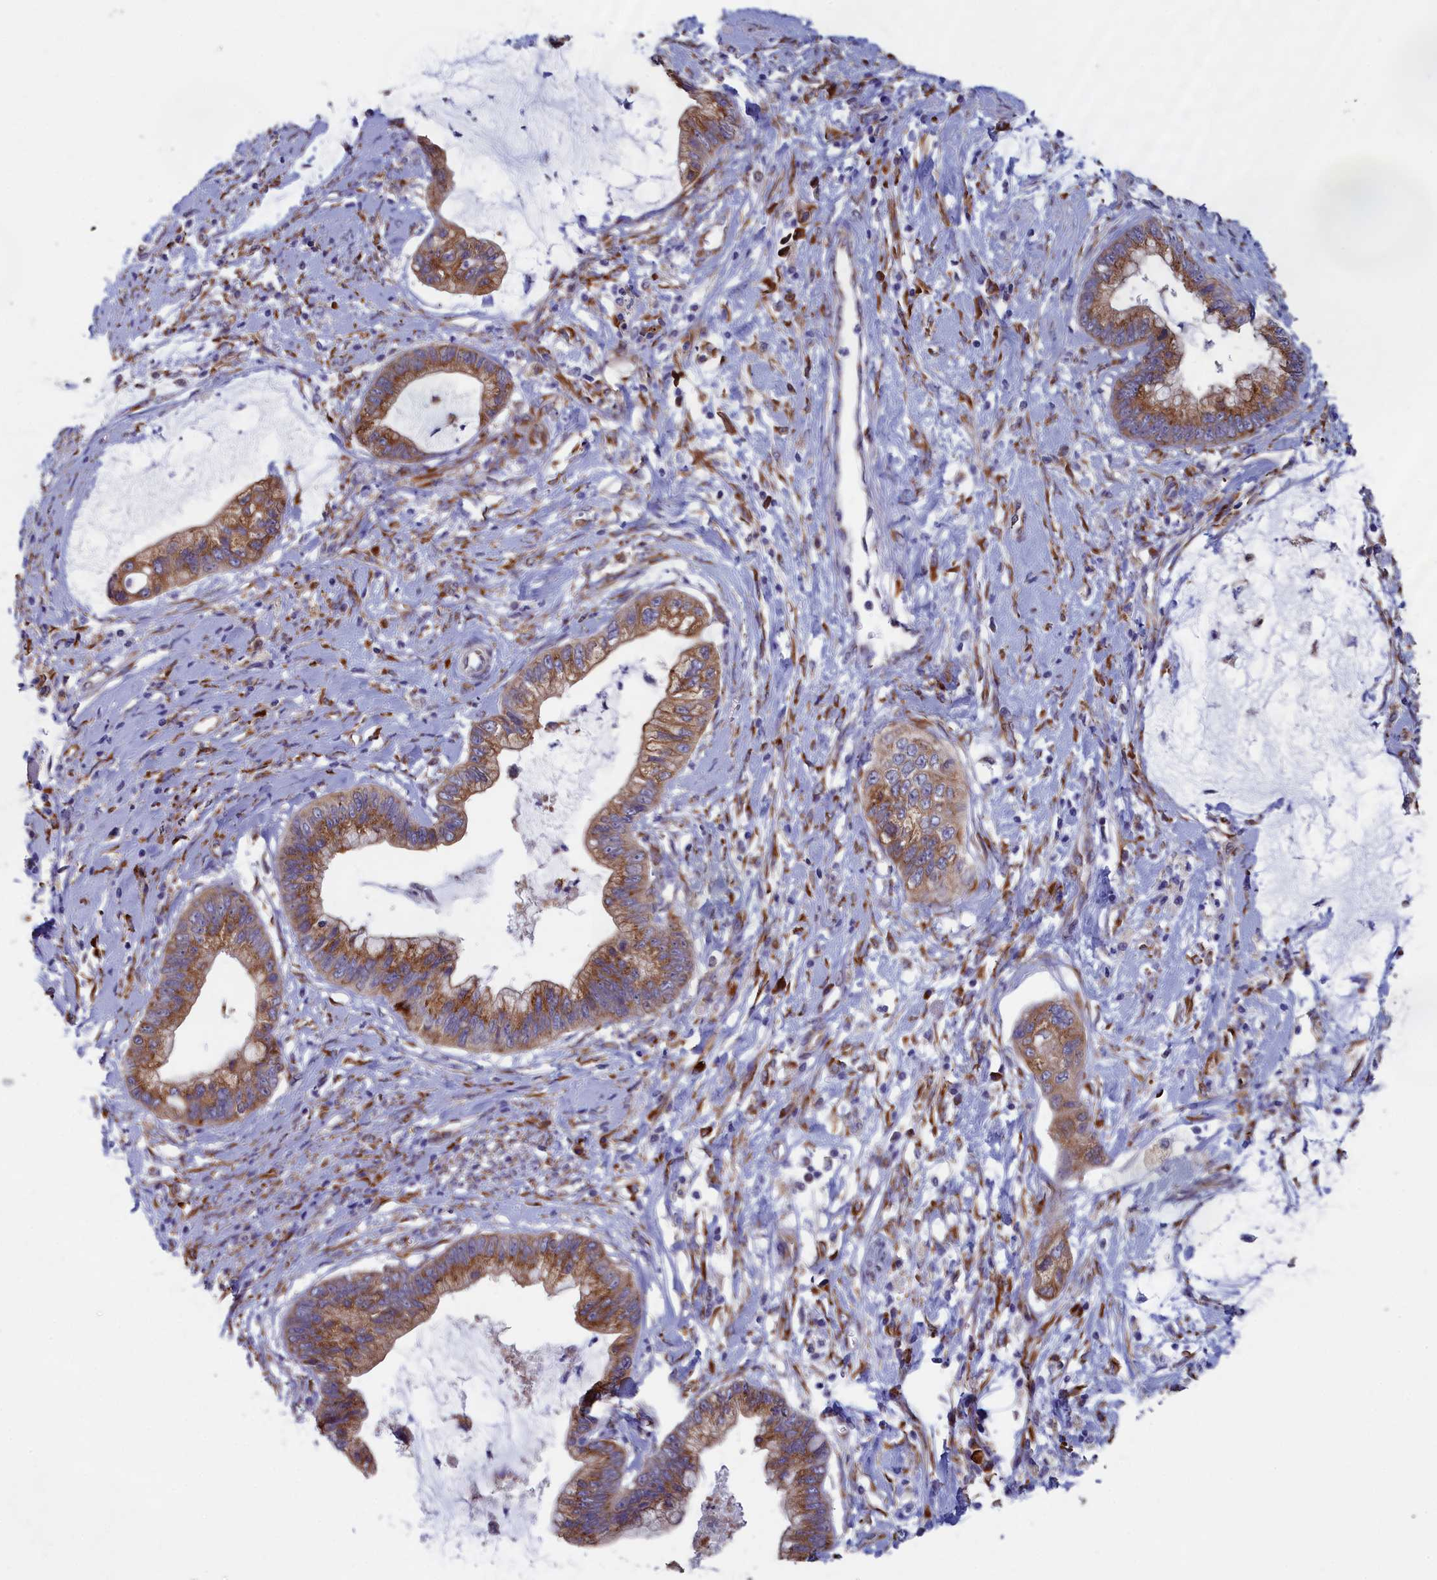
{"staining": {"intensity": "moderate", "quantity": ">75%", "location": "cytoplasmic/membranous"}, "tissue": "cervical cancer", "cell_type": "Tumor cells", "image_type": "cancer", "snomed": [{"axis": "morphology", "description": "Adenocarcinoma, NOS"}, {"axis": "topography", "description": "Cervix"}], "caption": "The immunohistochemical stain shows moderate cytoplasmic/membranous expression in tumor cells of cervical cancer tissue.", "gene": "CCDC68", "patient": {"sex": "female", "age": 44}}